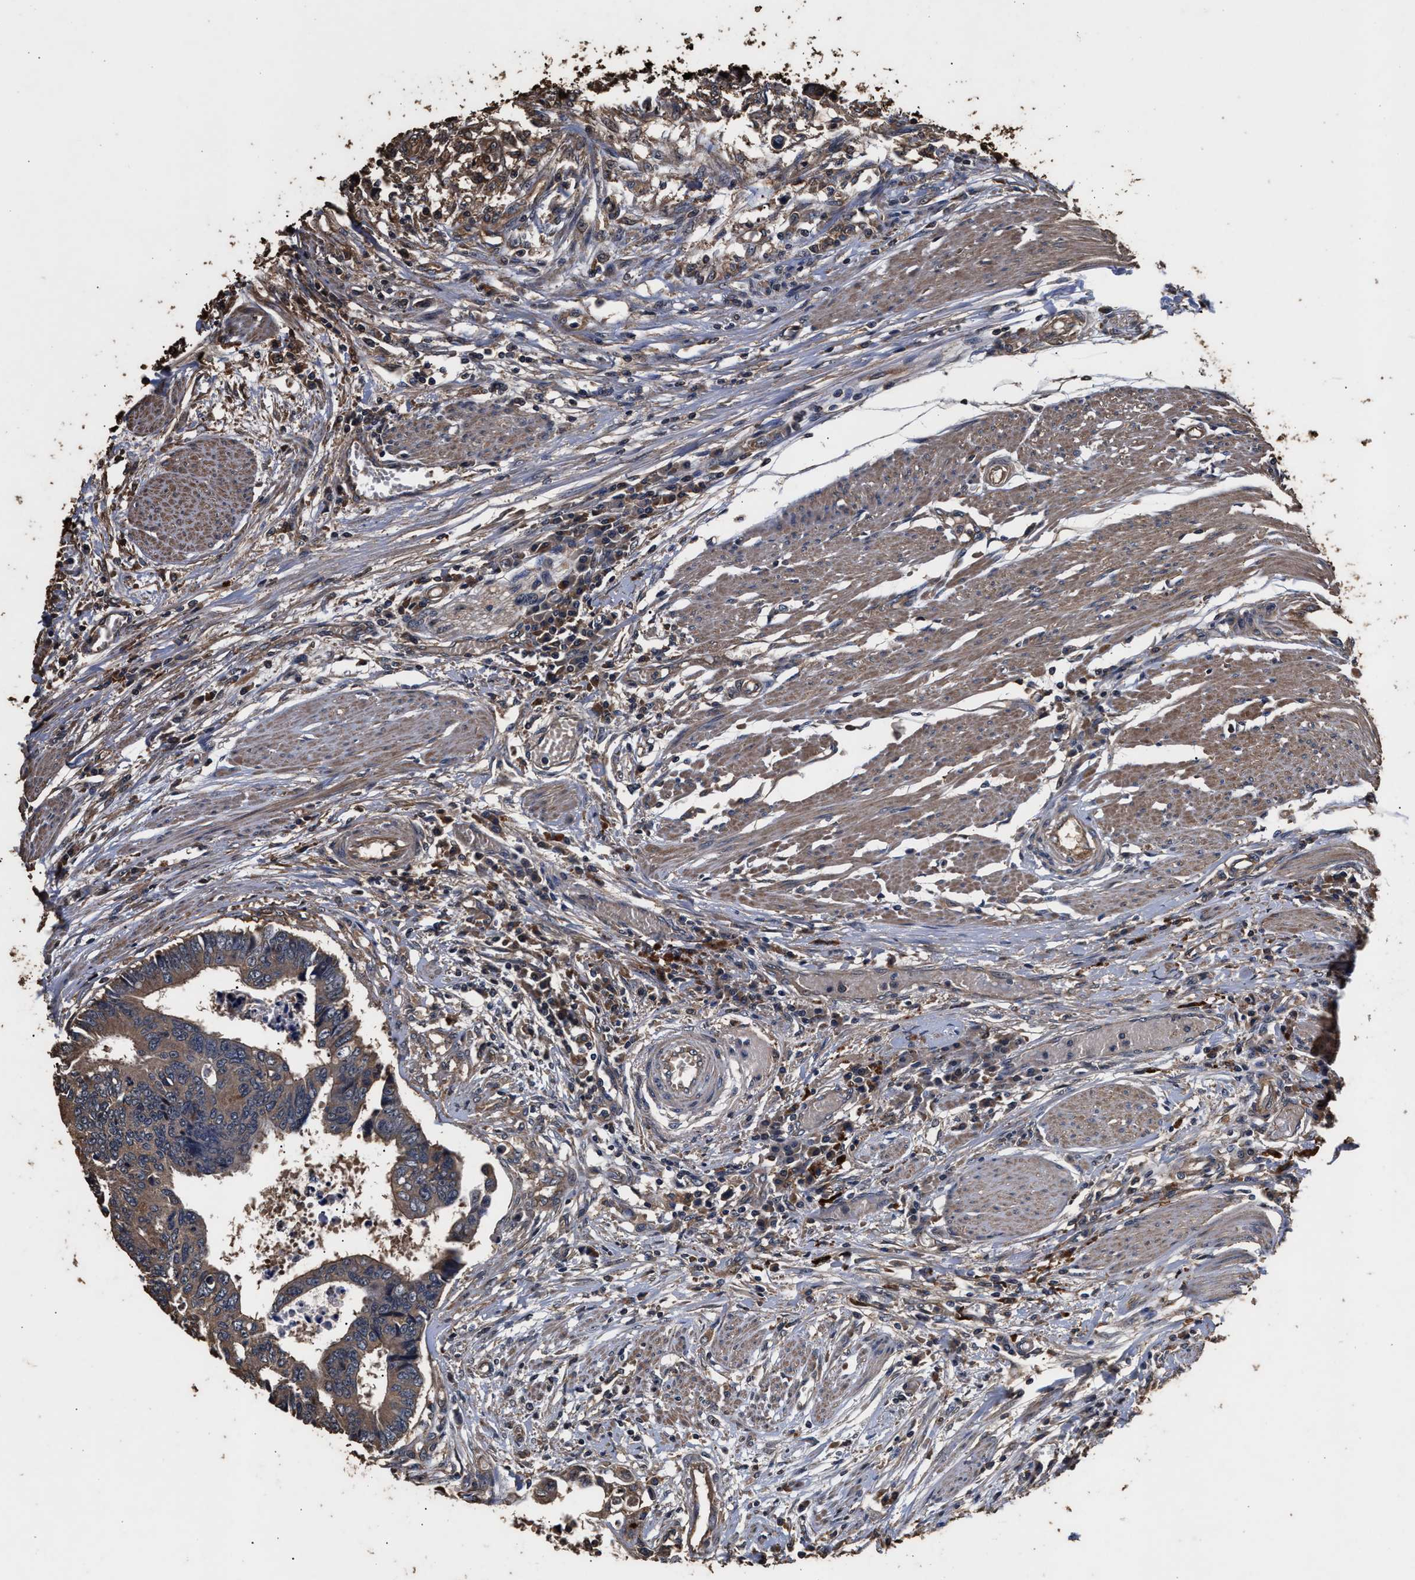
{"staining": {"intensity": "moderate", "quantity": ">75%", "location": "cytoplasmic/membranous"}, "tissue": "colorectal cancer", "cell_type": "Tumor cells", "image_type": "cancer", "snomed": [{"axis": "morphology", "description": "Adenocarcinoma, NOS"}, {"axis": "topography", "description": "Rectum"}], "caption": "A brown stain labels moderate cytoplasmic/membranous expression of a protein in human colorectal cancer (adenocarcinoma) tumor cells. (Stains: DAB in brown, nuclei in blue, Microscopy: brightfield microscopy at high magnification).", "gene": "KYAT1", "patient": {"sex": "male", "age": 84}}